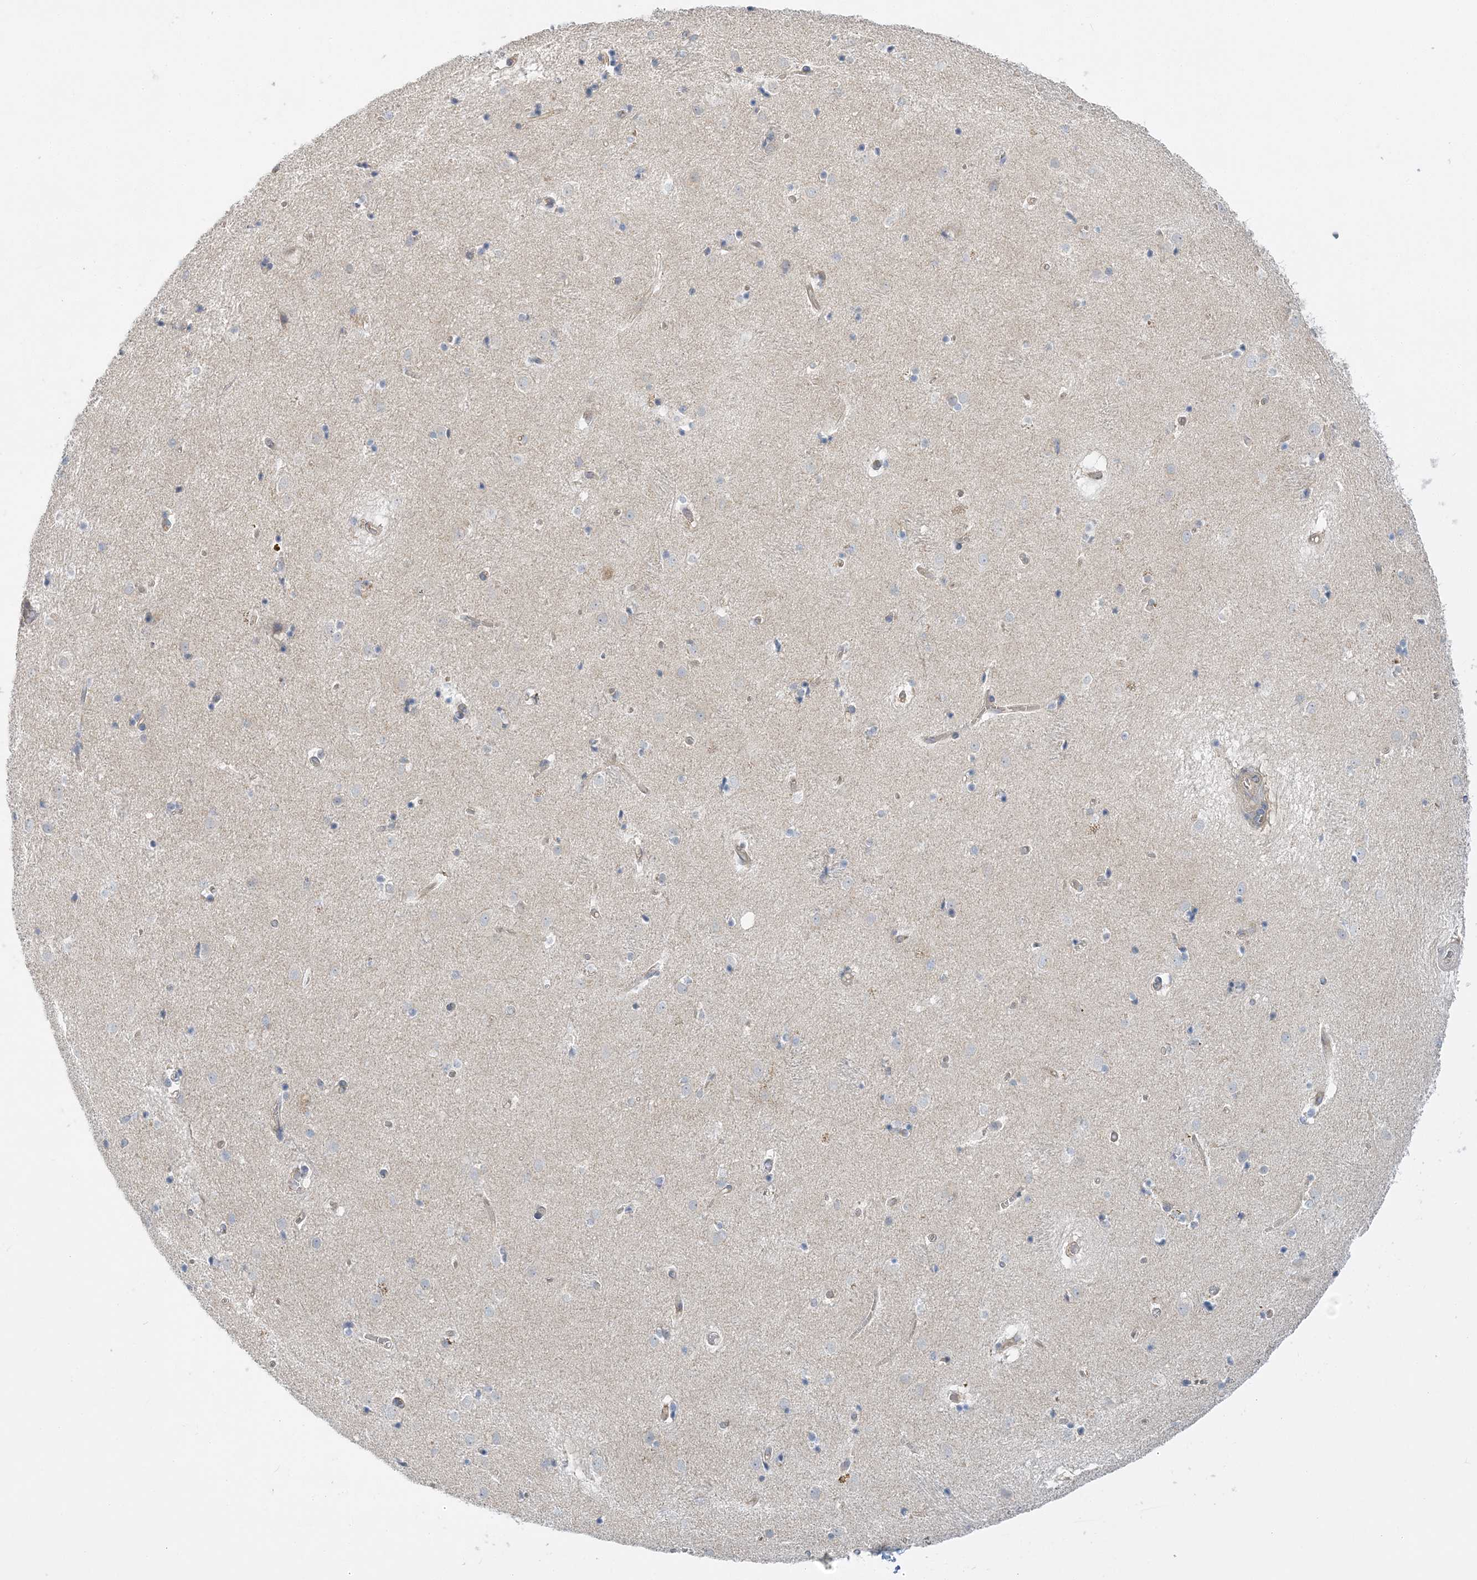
{"staining": {"intensity": "negative", "quantity": "none", "location": "none"}, "tissue": "caudate", "cell_type": "Glial cells", "image_type": "normal", "snomed": [{"axis": "morphology", "description": "Normal tissue, NOS"}, {"axis": "topography", "description": "Lateral ventricle wall"}], "caption": "This is an immunohistochemistry image of normal human caudate. There is no positivity in glial cells.", "gene": "FAM114A2", "patient": {"sex": "male", "age": 70}}